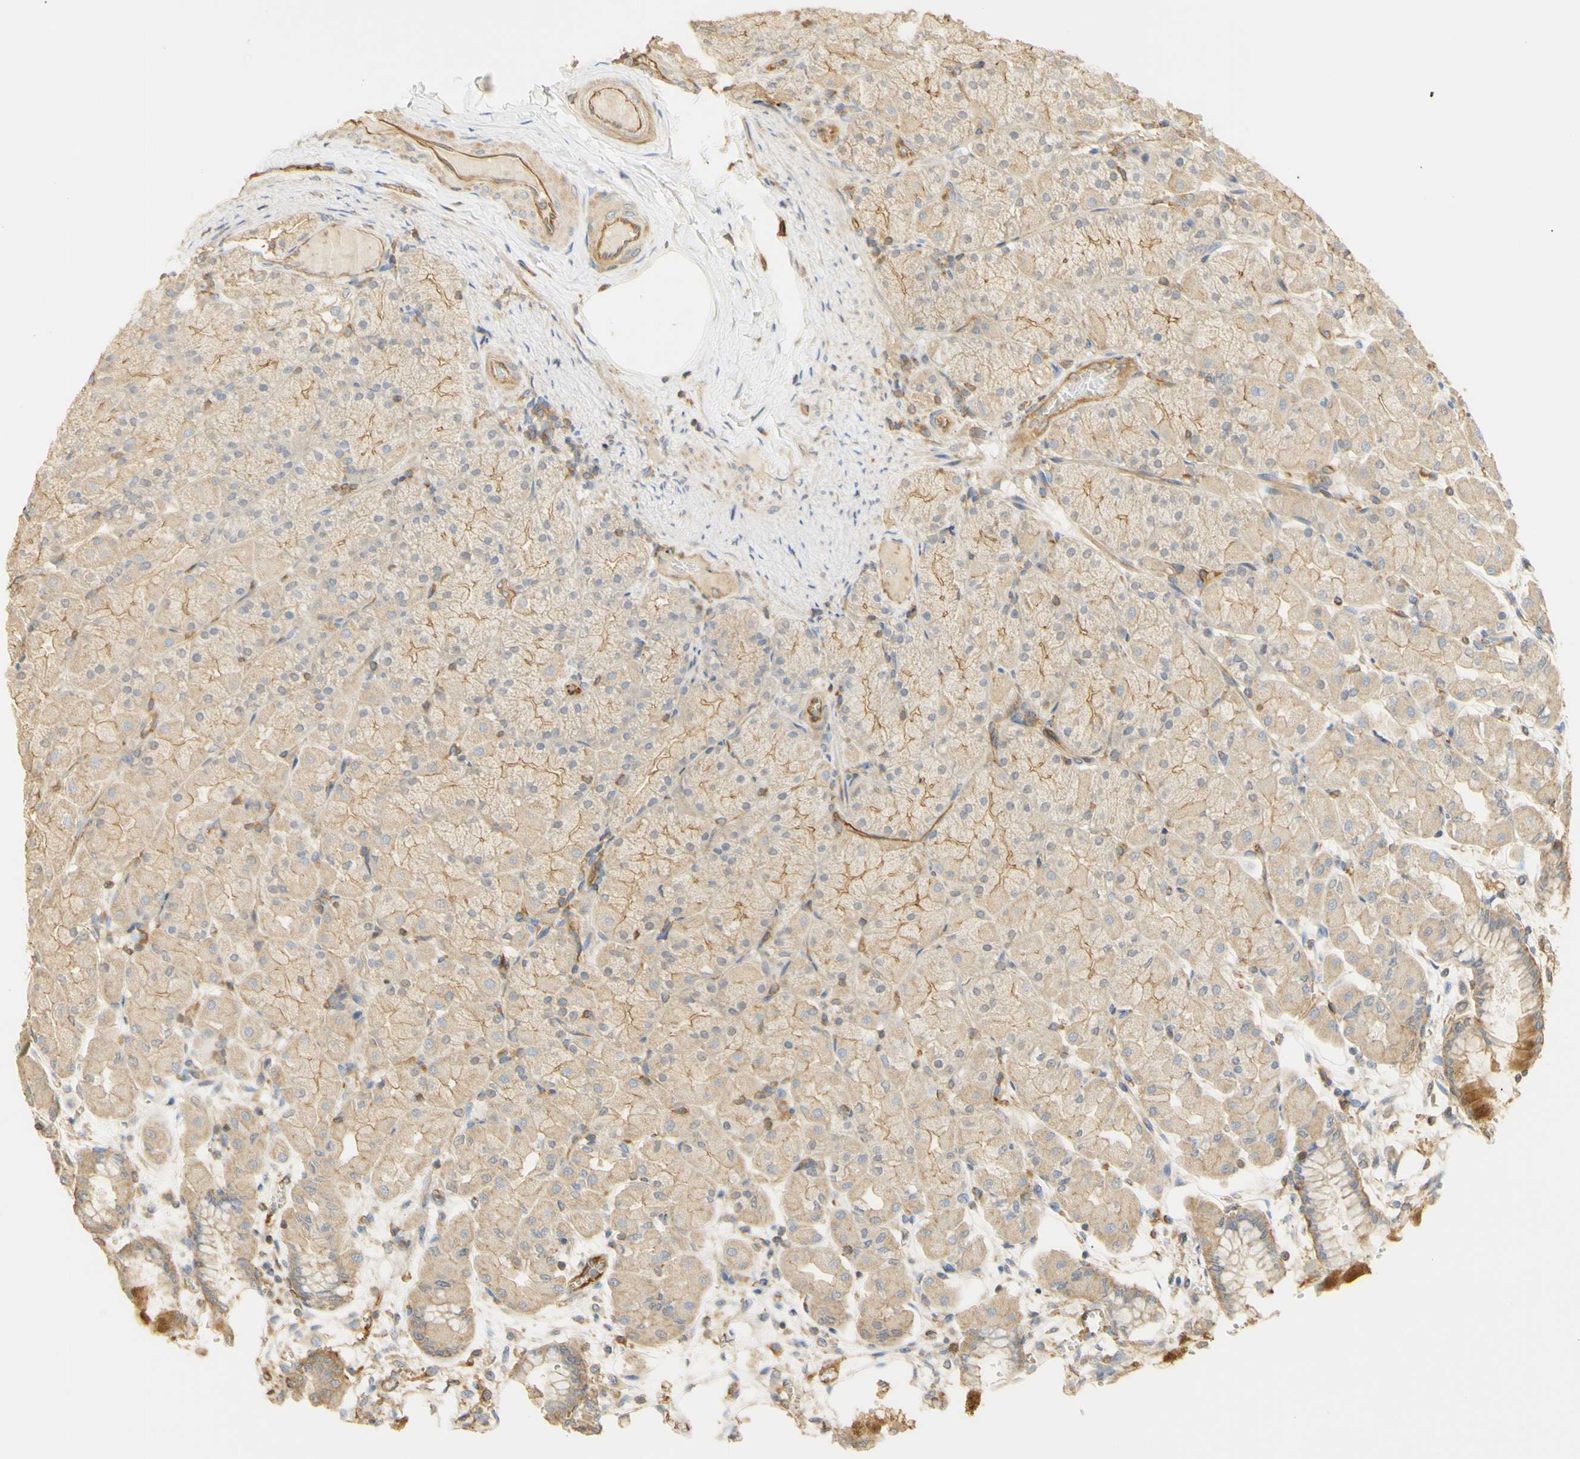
{"staining": {"intensity": "moderate", "quantity": ">75%", "location": "cytoplasmic/membranous"}, "tissue": "stomach", "cell_type": "Glandular cells", "image_type": "normal", "snomed": [{"axis": "morphology", "description": "Normal tissue, NOS"}, {"axis": "topography", "description": "Stomach, upper"}], "caption": "Protein positivity by immunohistochemistry exhibits moderate cytoplasmic/membranous expression in approximately >75% of glandular cells in benign stomach.", "gene": "KCNE4", "patient": {"sex": "female", "age": 56}}